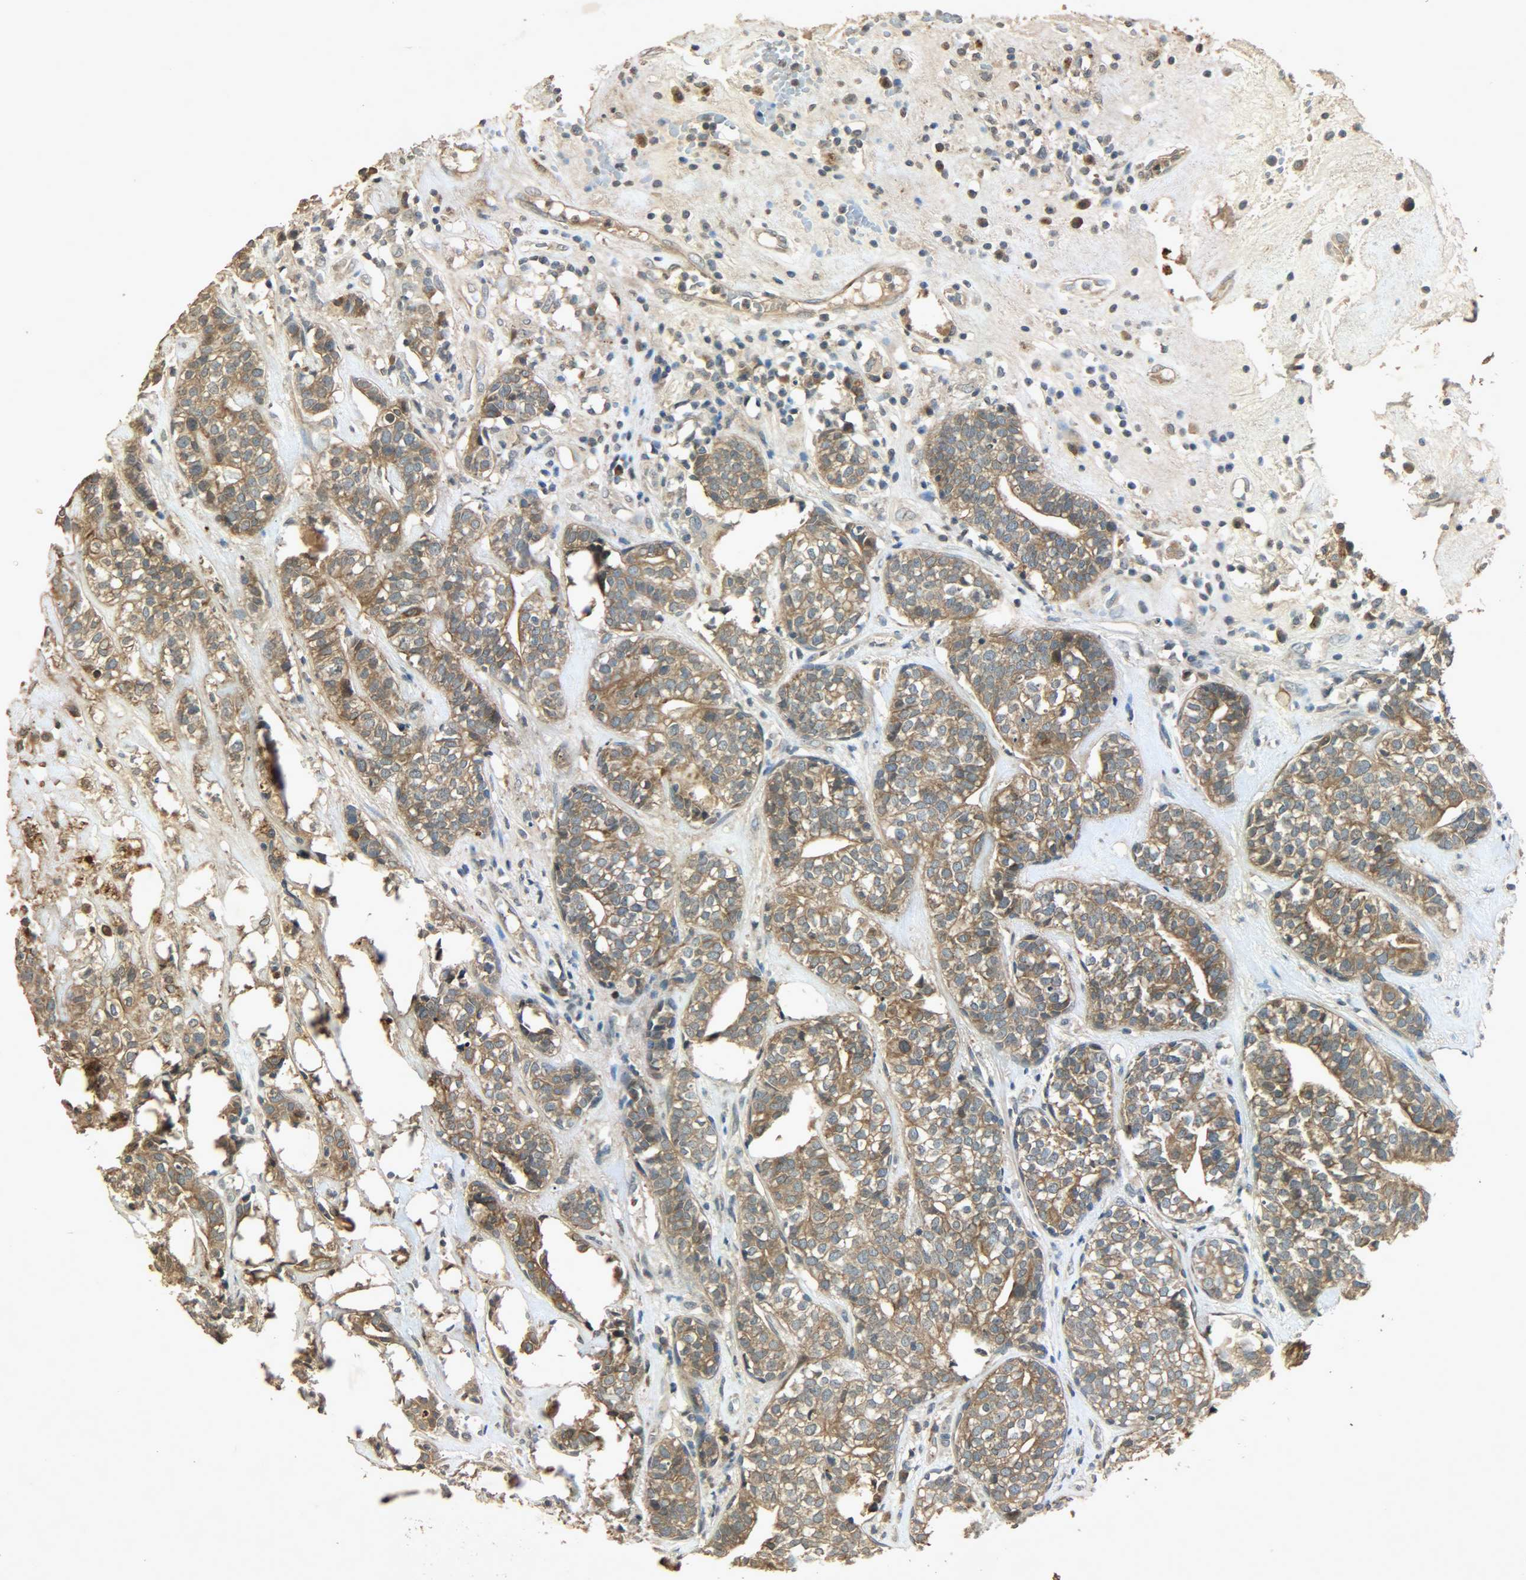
{"staining": {"intensity": "moderate", "quantity": ">75%", "location": "cytoplasmic/membranous"}, "tissue": "head and neck cancer", "cell_type": "Tumor cells", "image_type": "cancer", "snomed": [{"axis": "morphology", "description": "Adenocarcinoma, NOS"}, {"axis": "topography", "description": "Salivary gland"}, {"axis": "topography", "description": "Head-Neck"}], "caption": "This is an image of immunohistochemistry staining of adenocarcinoma (head and neck), which shows moderate positivity in the cytoplasmic/membranous of tumor cells.", "gene": "ATP2B1", "patient": {"sex": "female", "age": 65}}